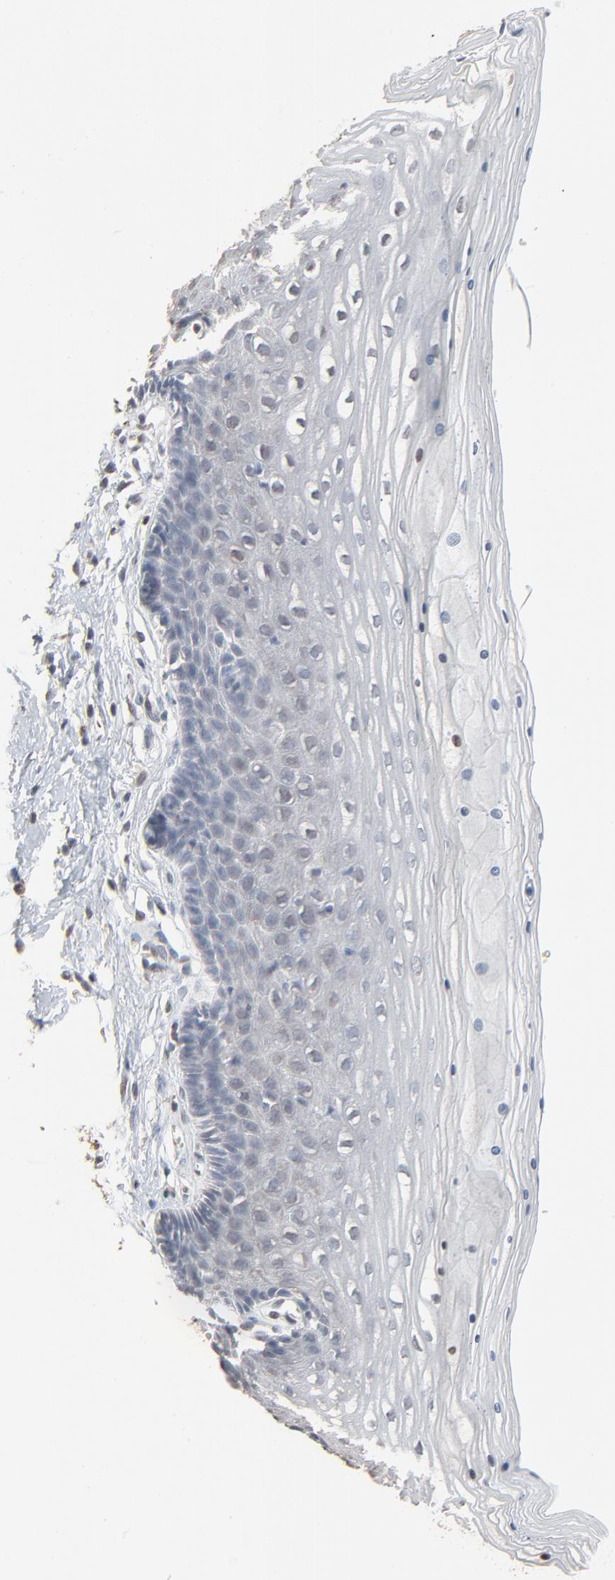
{"staining": {"intensity": "moderate", "quantity": "<25%", "location": "cytoplasmic/membranous"}, "tissue": "cervix", "cell_type": "Glandular cells", "image_type": "normal", "snomed": [{"axis": "morphology", "description": "Normal tissue, NOS"}, {"axis": "topography", "description": "Cervix"}], "caption": "About <25% of glandular cells in unremarkable human cervix display moderate cytoplasmic/membranous protein staining as visualized by brown immunohistochemical staining.", "gene": "CCT5", "patient": {"sex": "female", "age": 39}}